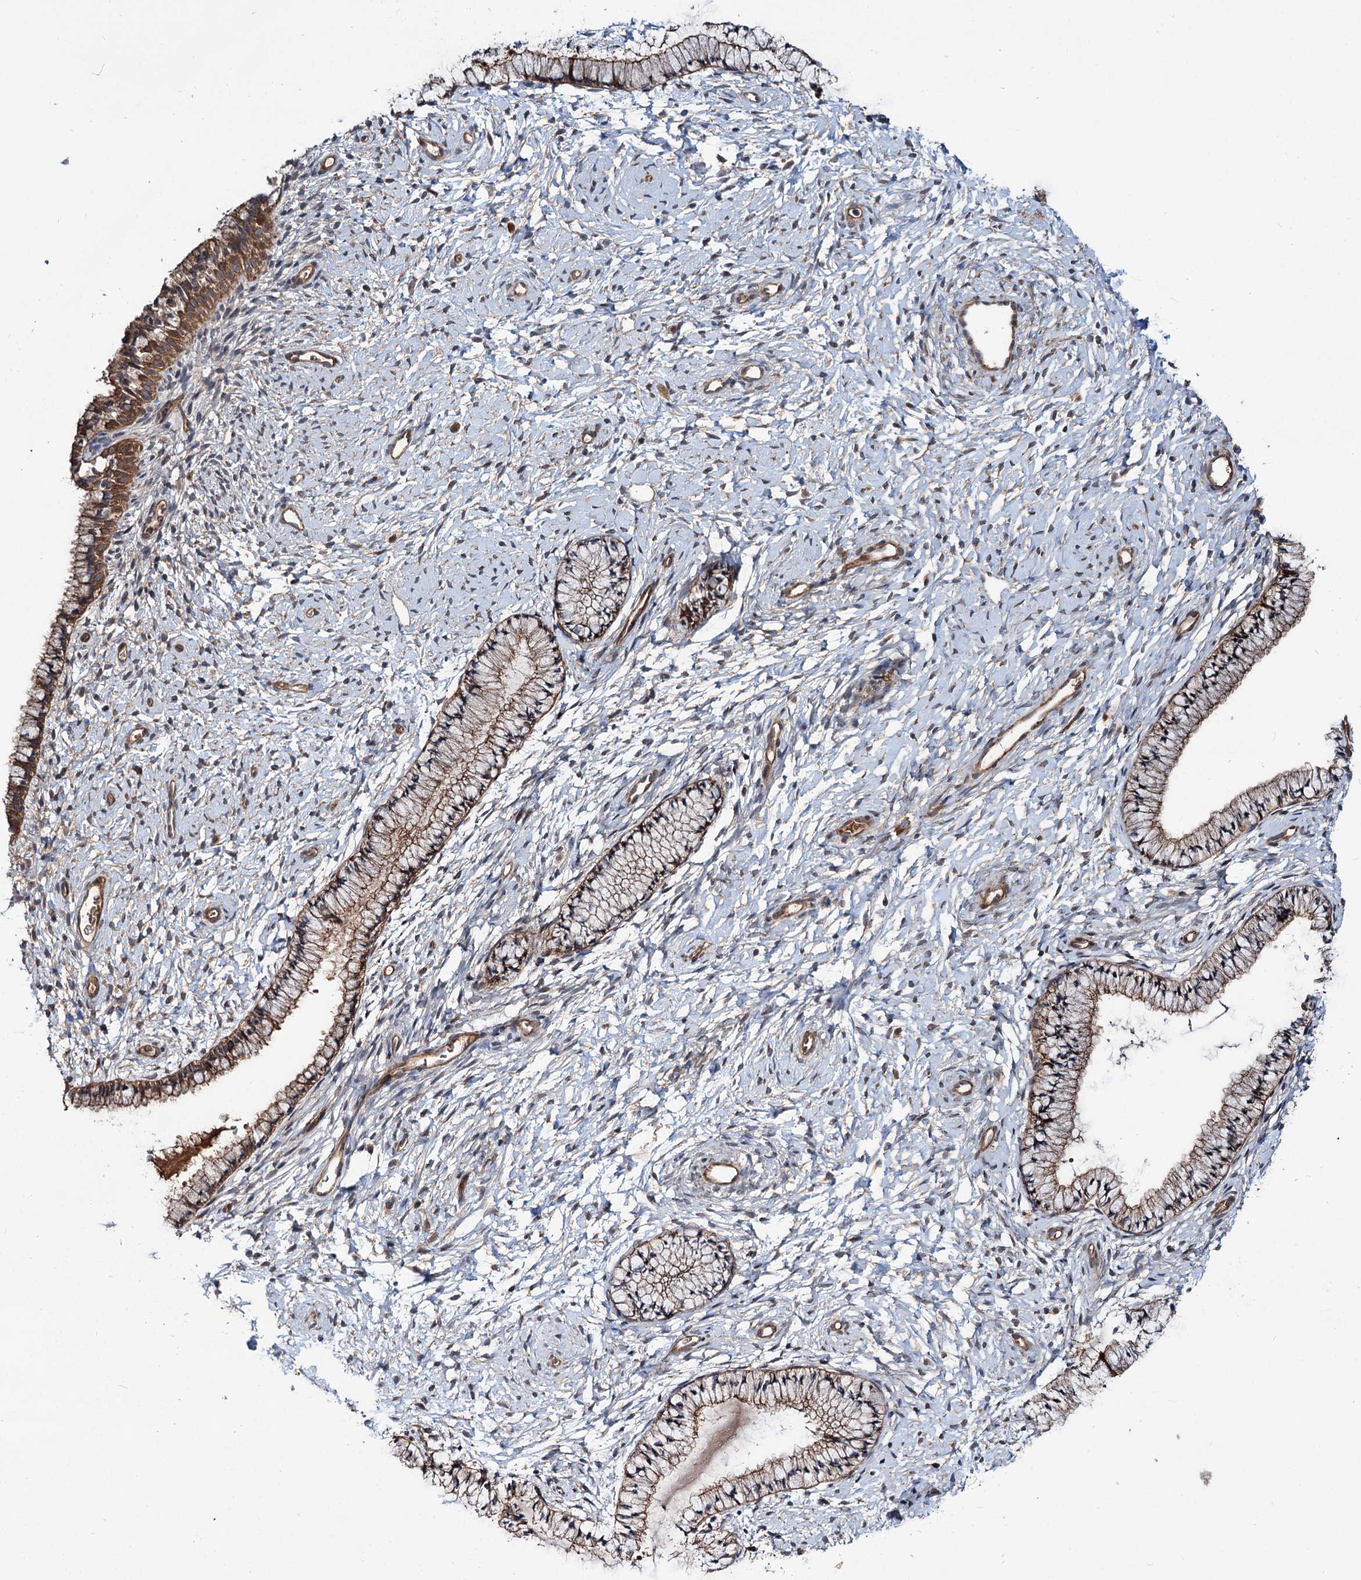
{"staining": {"intensity": "moderate", "quantity": "<25%", "location": "cytoplasmic/membranous"}, "tissue": "cervix", "cell_type": "Glandular cells", "image_type": "normal", "snomed": [{"axis": "morphology", "description": "Normal tissue, NOS"}, {"axis": "topography", "description": "Cervix"}], "caption": "Immunohistochemical staining of benign cervix demonstrates <25% levels of moderate cytoplasmic/membranous protein staining in about <25% of glandular cells. The protein is shown in brown color, while the nuclei are stained blue.", "gene": "ADGRG4", "patient": {"sex": "female", "age": 33}}